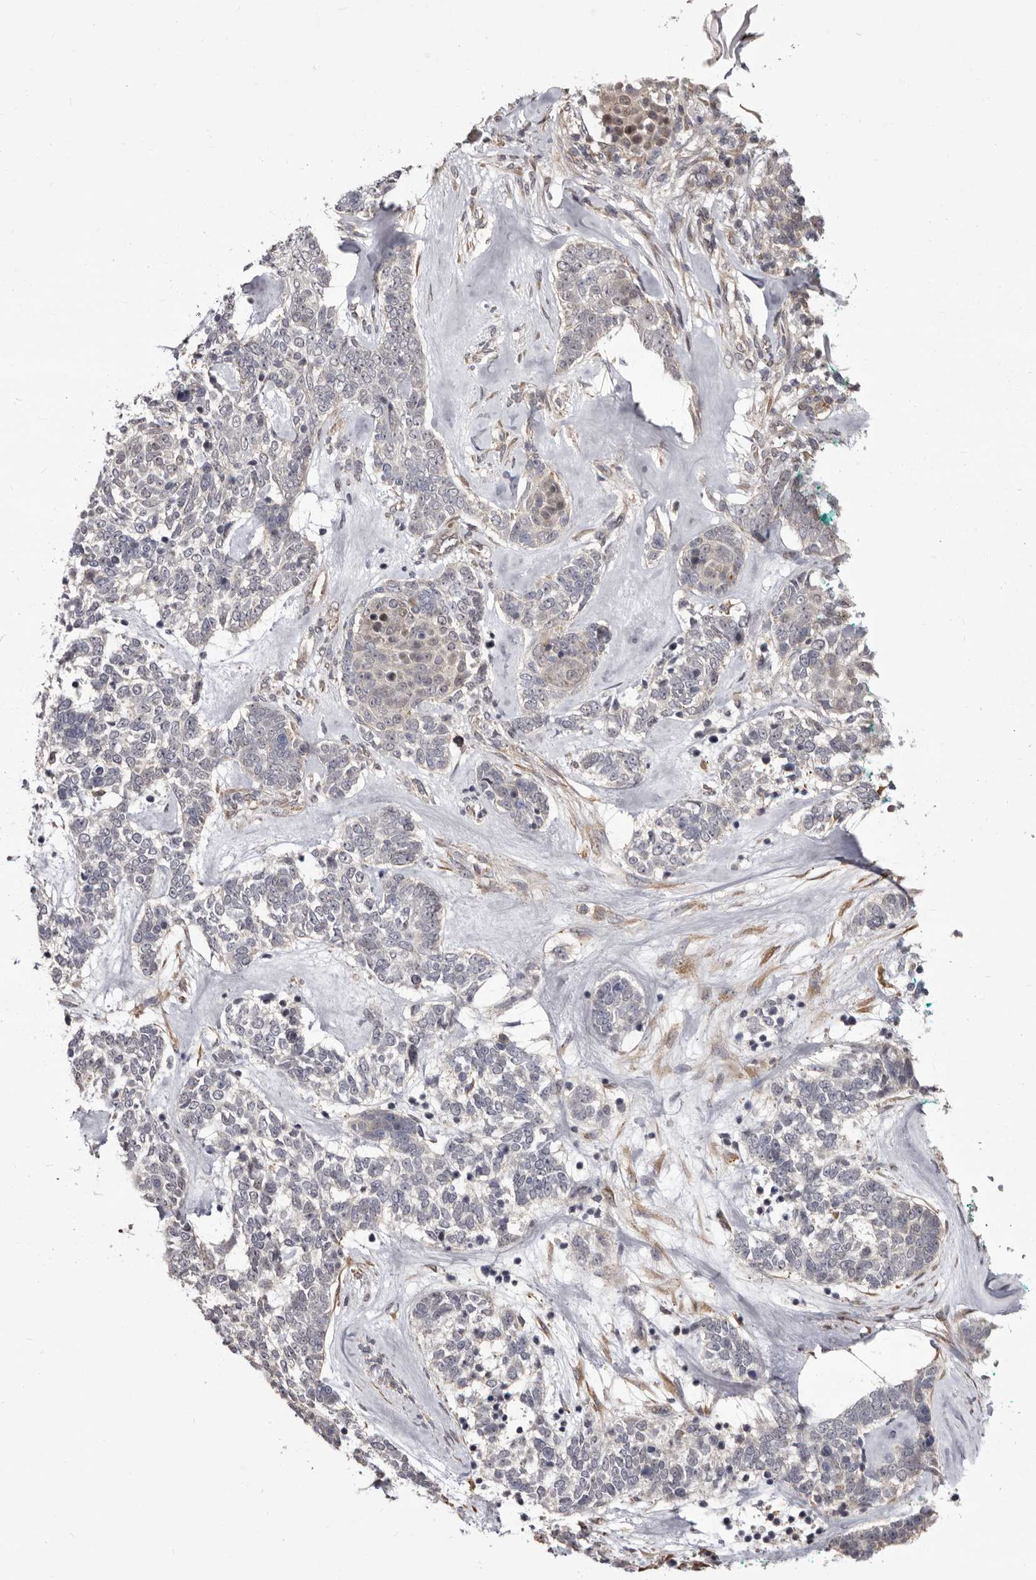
{"staining": {"intensity": "weak", "quantity": "<25%", "location": "cytoplasmic/membranous,nuclear"}, "tissue": "skin cancer", "cell_type": "Tumor cells", "image_type": "cancer", "snomed": [{"axis": "morphology", "description": "Basal cell carcinoma"}, {"axis": "topography", "description": "Skin"}], "caption": "Immunohistochemistry (IHC) micrograph of neoplastic tissue: skin cancer (basal cell carcinoma) stained with DAB shows no significant protein expression in tumor cells.", "gene": "GLRX3", "patient": {"sex": "female", "age": 81}}